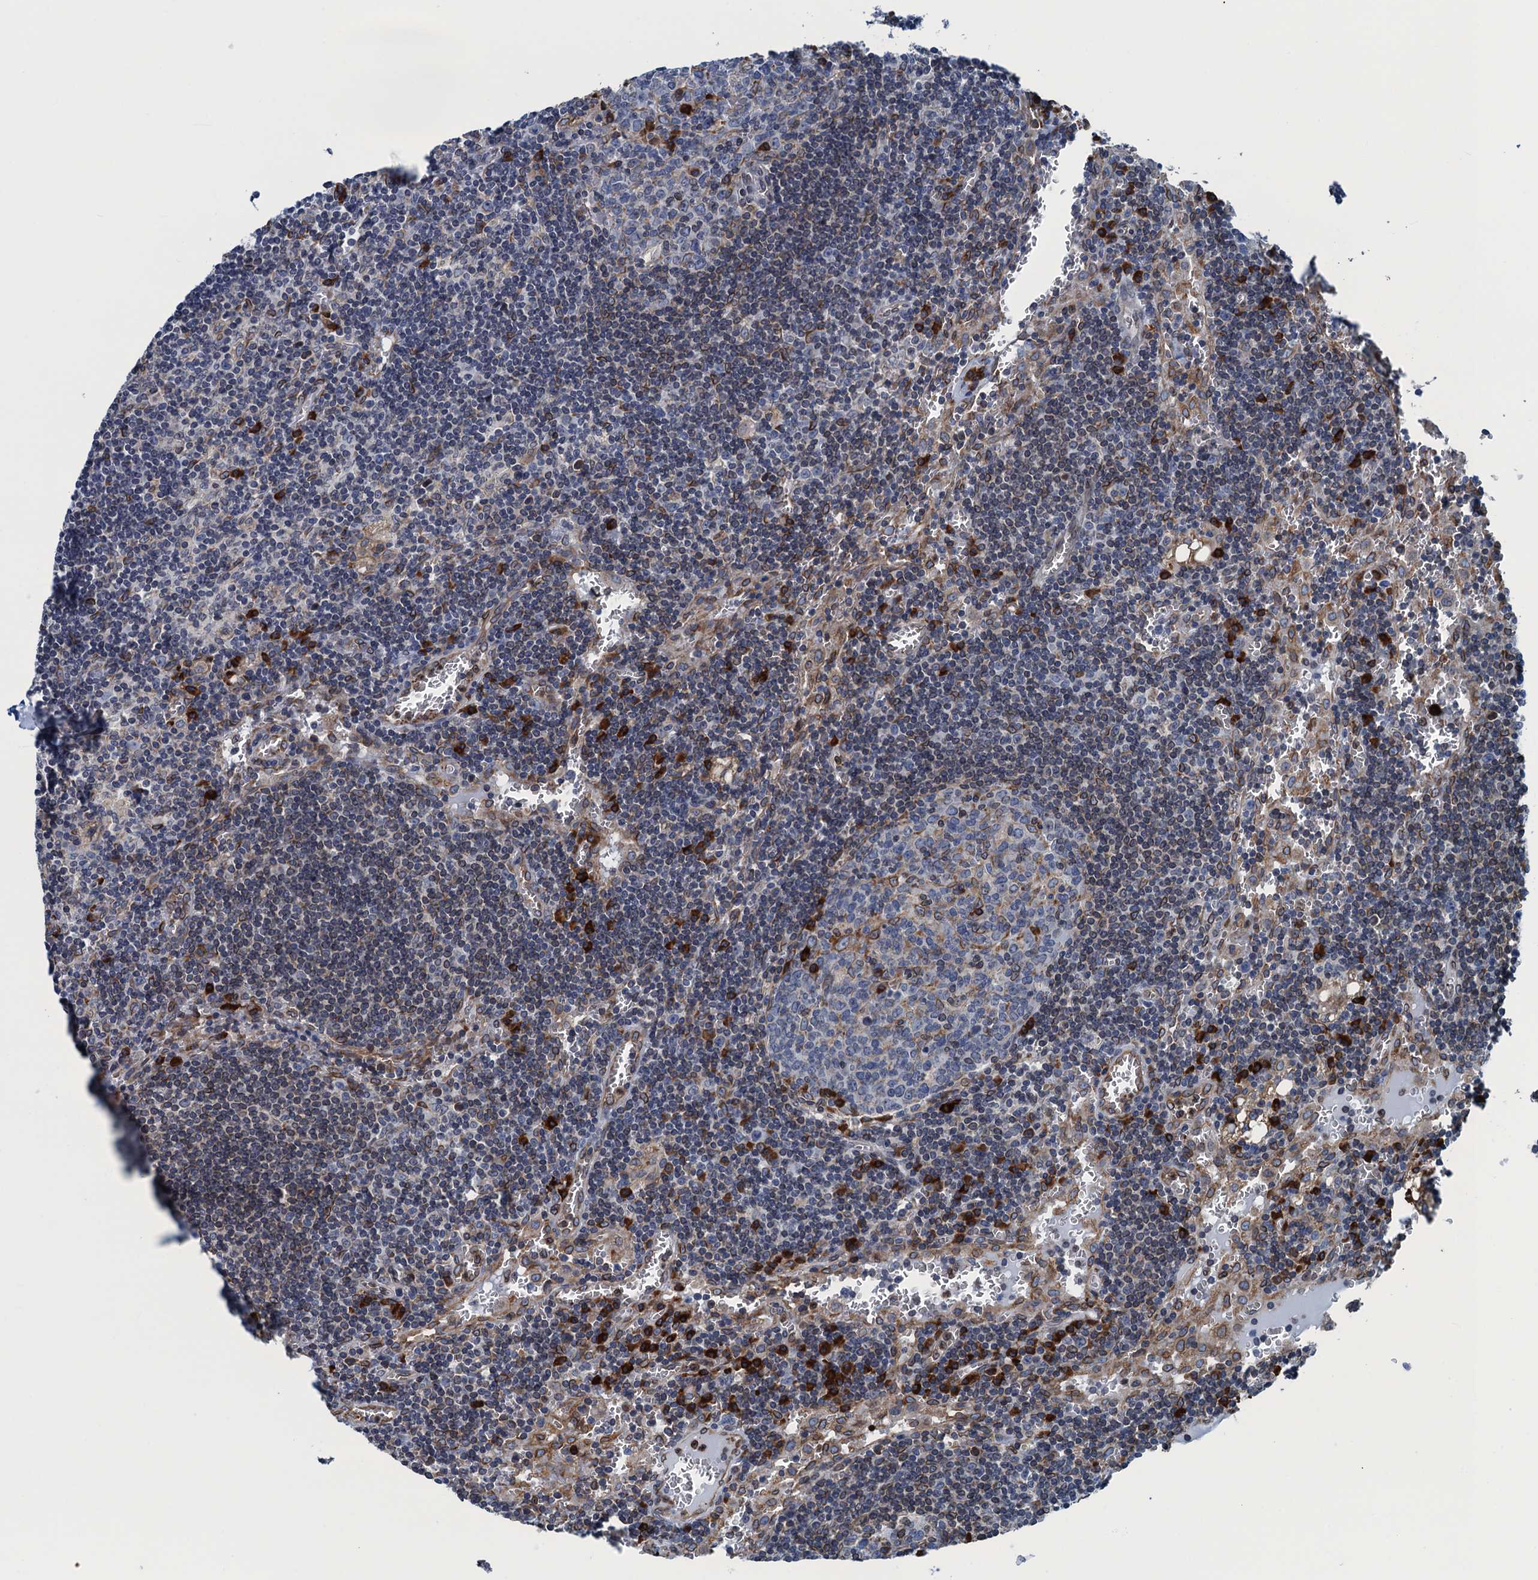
{"staining": {"intensity": "moderate", "quantity": "<25%", "location": "cytoplasmic/membranous"}, "tissue": "lymph node", "cell_type": "Germinal center cells", "image_type": "normal", "snomed": [{"axis": "morphology", "description": "Normal tissue, NOS"}, {"axis": "topography", "description": "Lymph node"}], "caption": "Protein positivity by immunohistochemistry (IHC) demonstrates moderate cytoplasmic/membranous positivity in about <25% of germinal center cells in benign lymph node.", "gene": "TMEM205", "patient": {"sex": "female", "age": 73}}